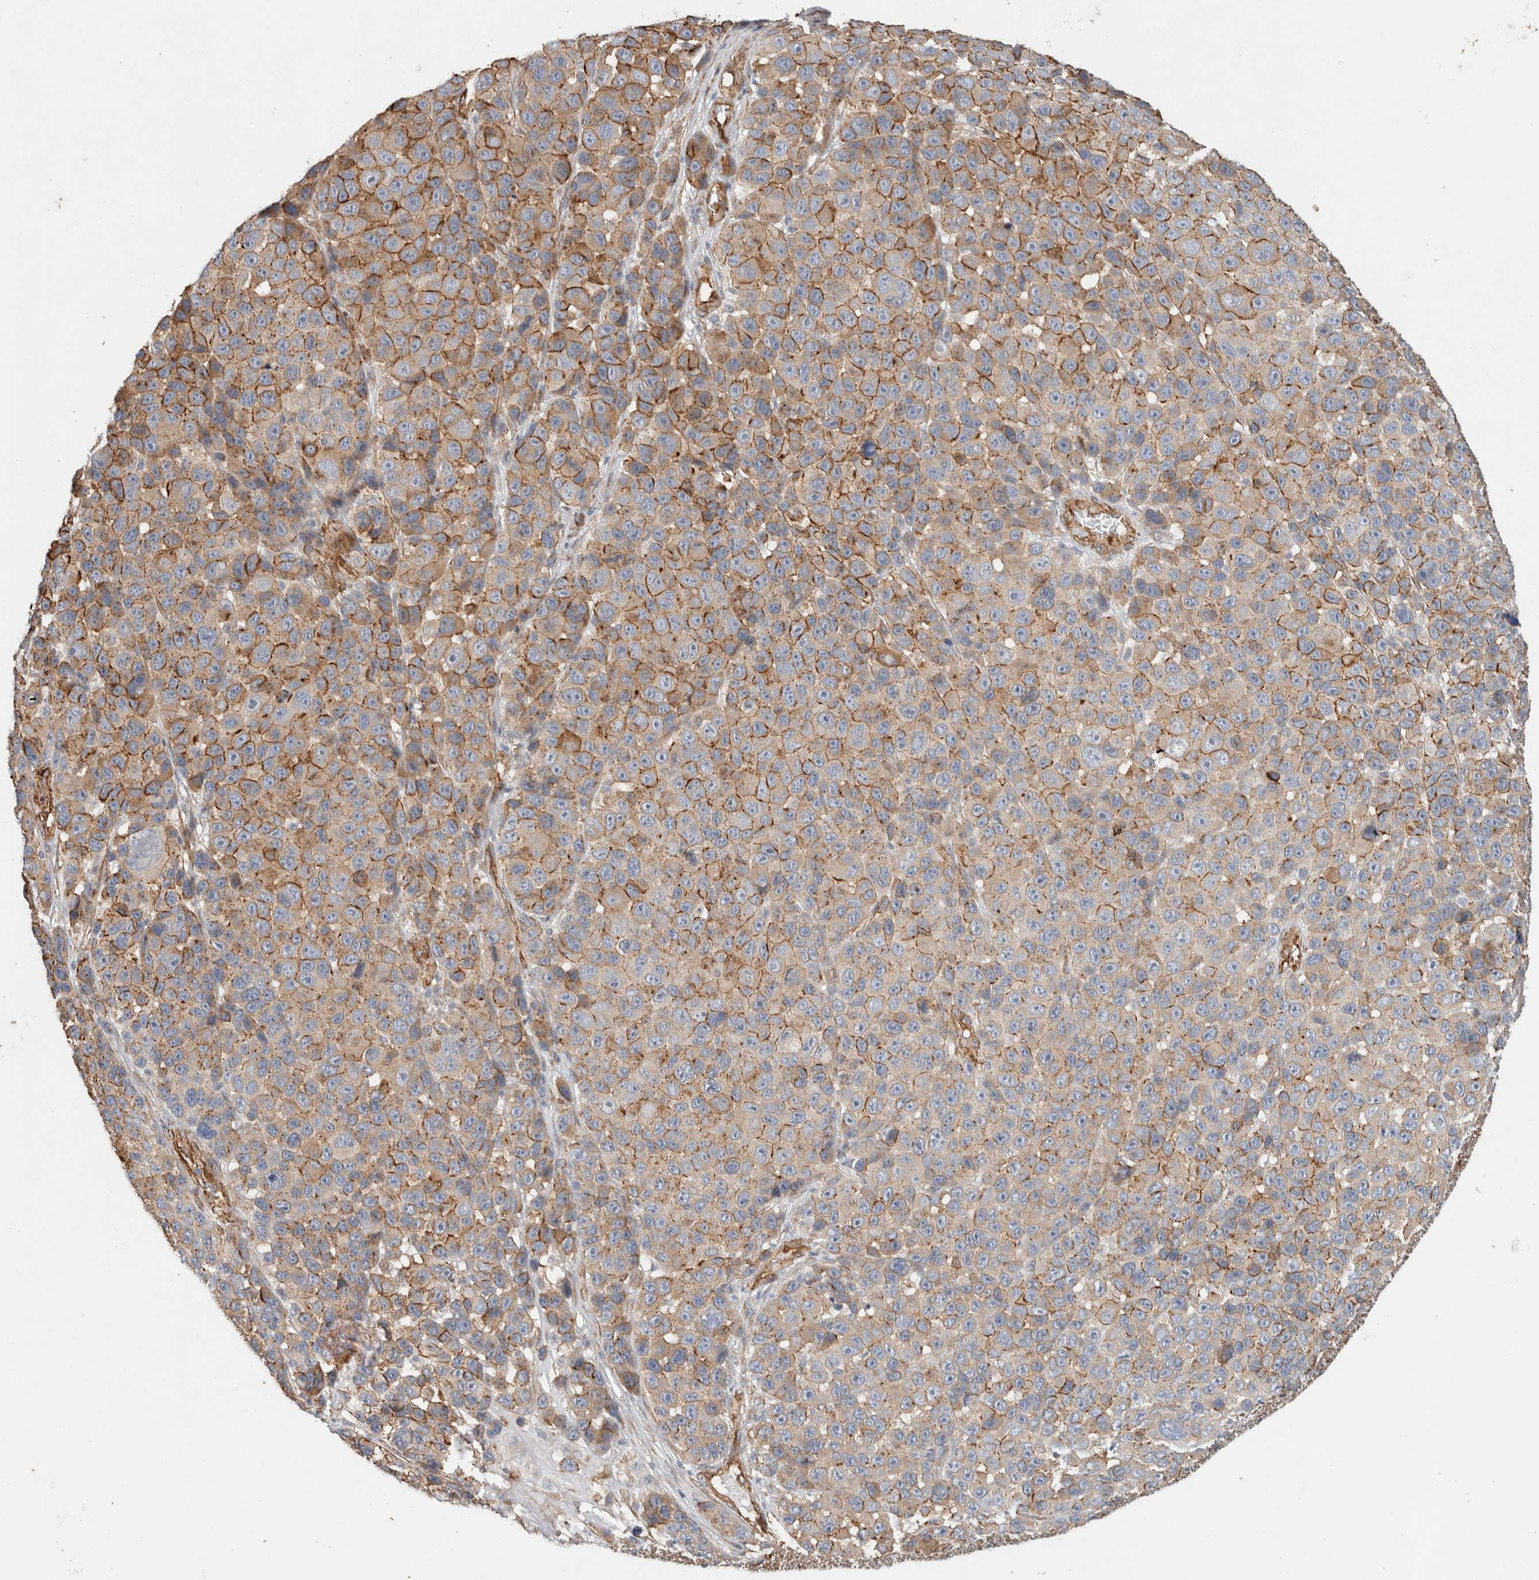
{"staining": {"intensity": "moderate", "quantity": "25%-75%", "location": "cytoplasmic/membranous"}, "tissue": "melanoma", "cell_type": "Tumor cells", "image_type": "cancer", "snomed": [{"axis": "morphology", "description": "Malignant melanoma, NOS"}, {"axis": "topography", "description": "Skin"}], "caption": "Tumor cells show medium levels of moderate cytoplasmic/membranous positivity in about 25%-75% of cells in human melanoma. The protein is stained brown, and the nuclei are stained in blue (DAB (3,3'-diaminobenzidine) IHC with brightfield microscopy, high magnification).", "gene": "JMJD4", "patient": {"sex": "male", "age": 53}}